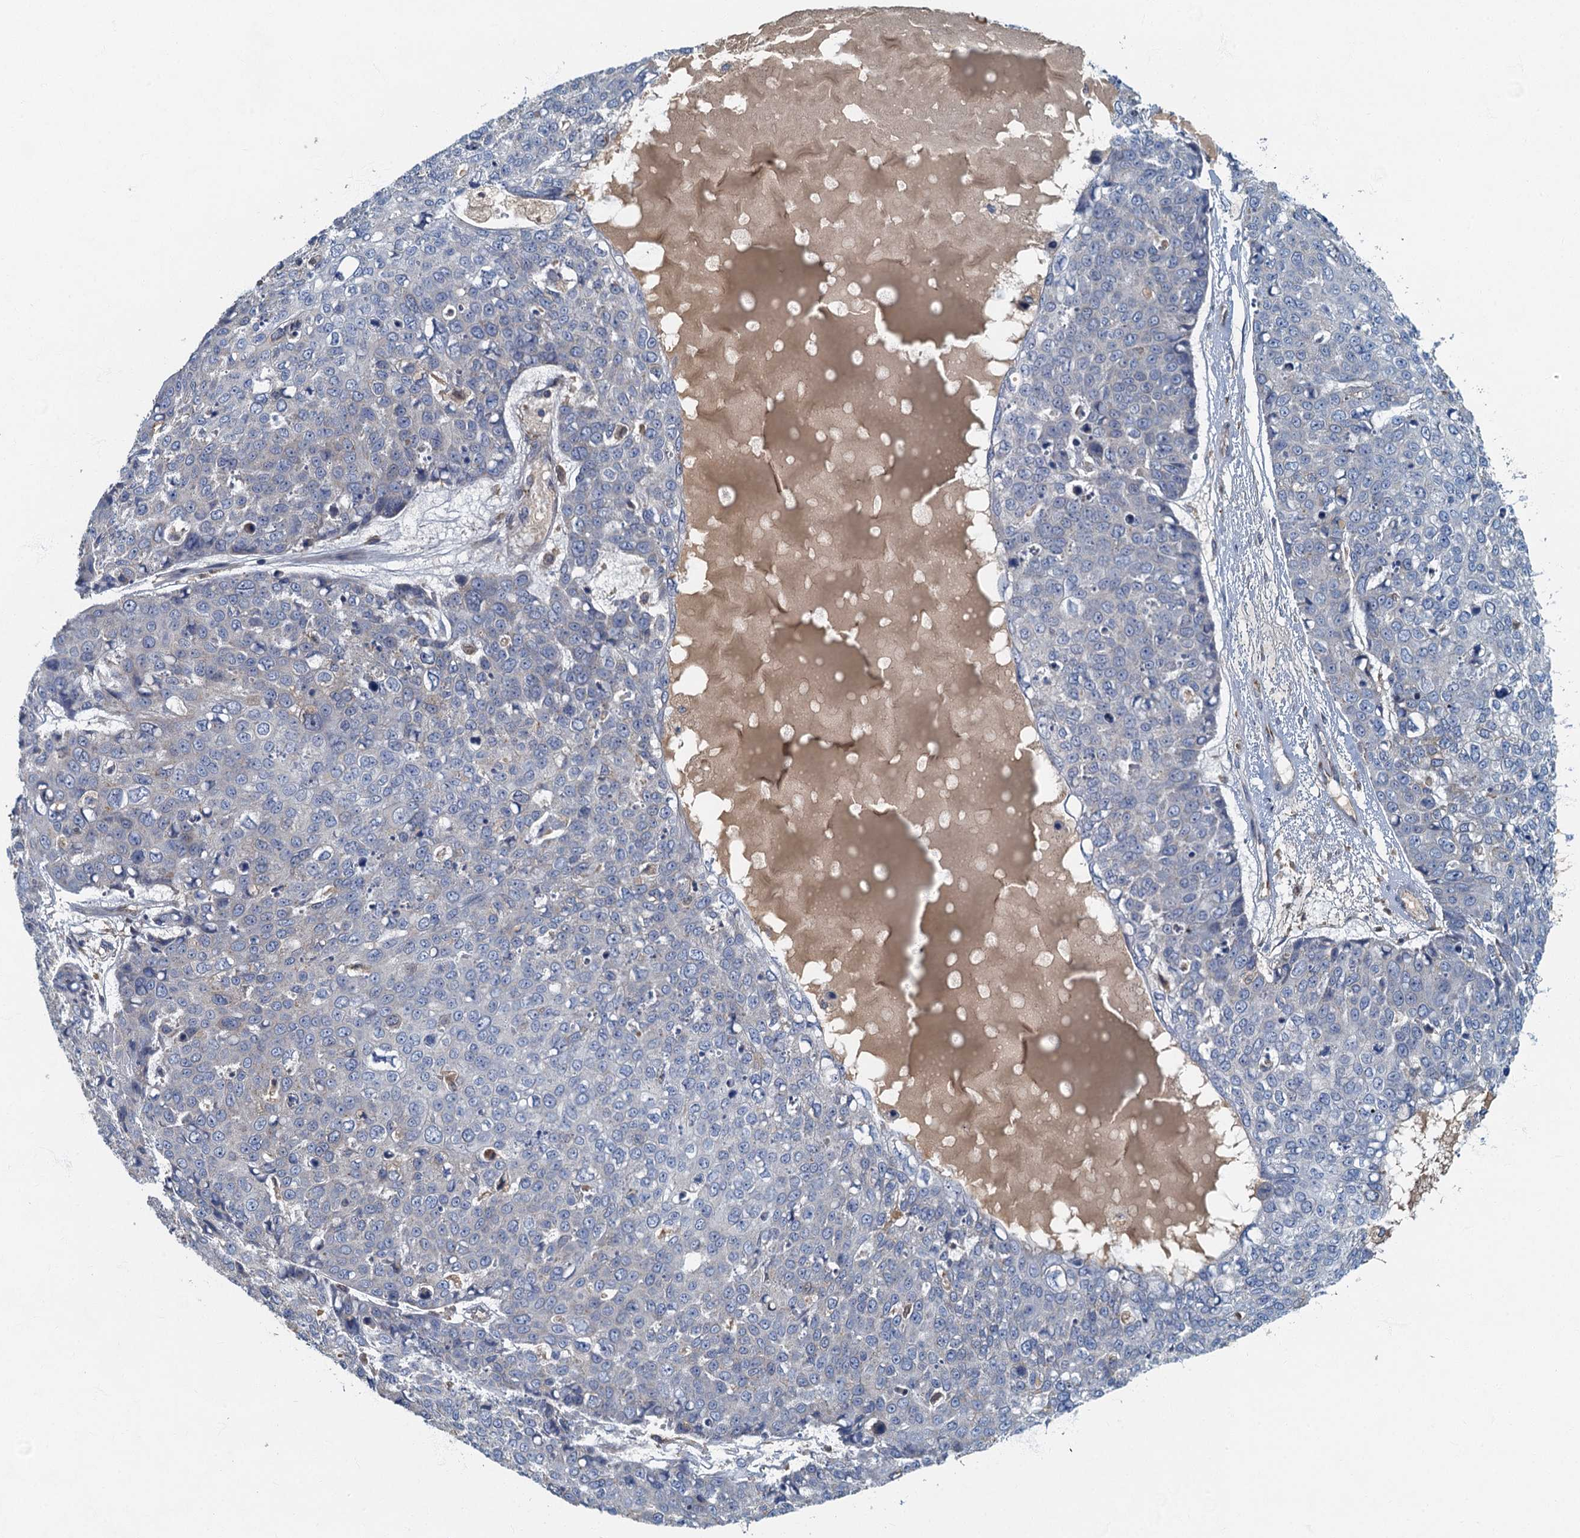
{"staining": {"intensity": "negative", "quantity": "none", "location": "none"}, "tissue": "skin cancer", "cell_type": "Tumor cells", "image_type": "cancer", "snomed": [{"axis": "morphology", "description": "Squamous cell carcinoma, NOS"}, {"axis": "topography", "description": "Skin"}], "caption": "Tumor cells are negative for brown protein staining in skin cancer (squamous cell carcinoma).", "gene": "SPDYC", "patient": {"sex": "female", "age": 44}}